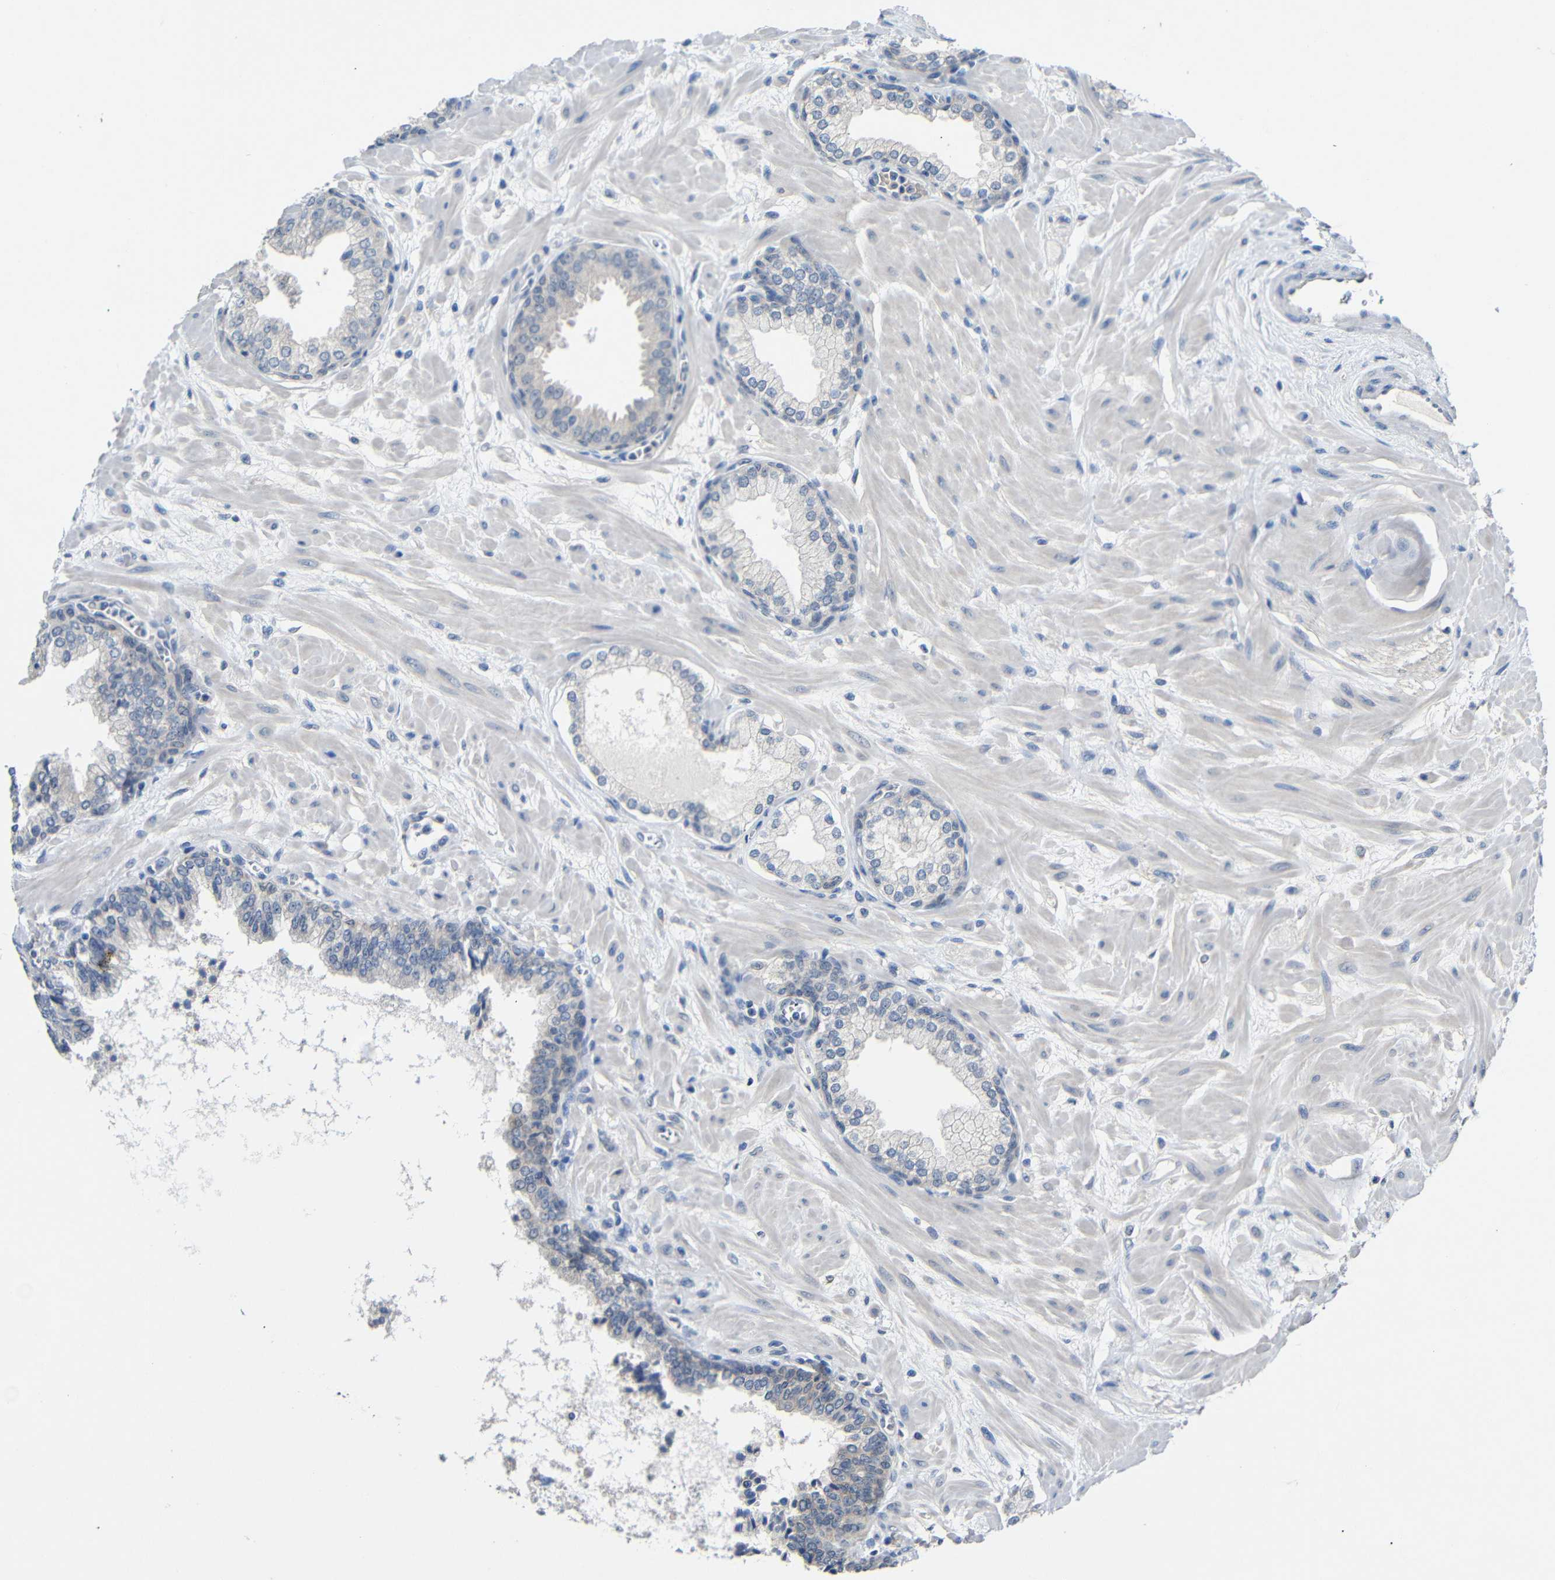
{"staining": {"intensity": "negative", "quantity": "none", "location": "none"}, "tissue": "prostate", "cell_type": "Glandular cells", "image_type": "normal", "snomed": [{"axis": "morphology", "description": "Normal tissue, NOS"}, {"axis": "morphology", "description": "Urothelial carcinoma, Low grade"}, {"axis": "topography", "description": "Urinary bladder"}, {"axis": "topography", "description": "Prostate"}], "caption": "IHC of unremarkable human prostate demonstrates no expression in glandular cells.", "gene": "HNF1A", "patient": {"sex": "male", "age": 60}}